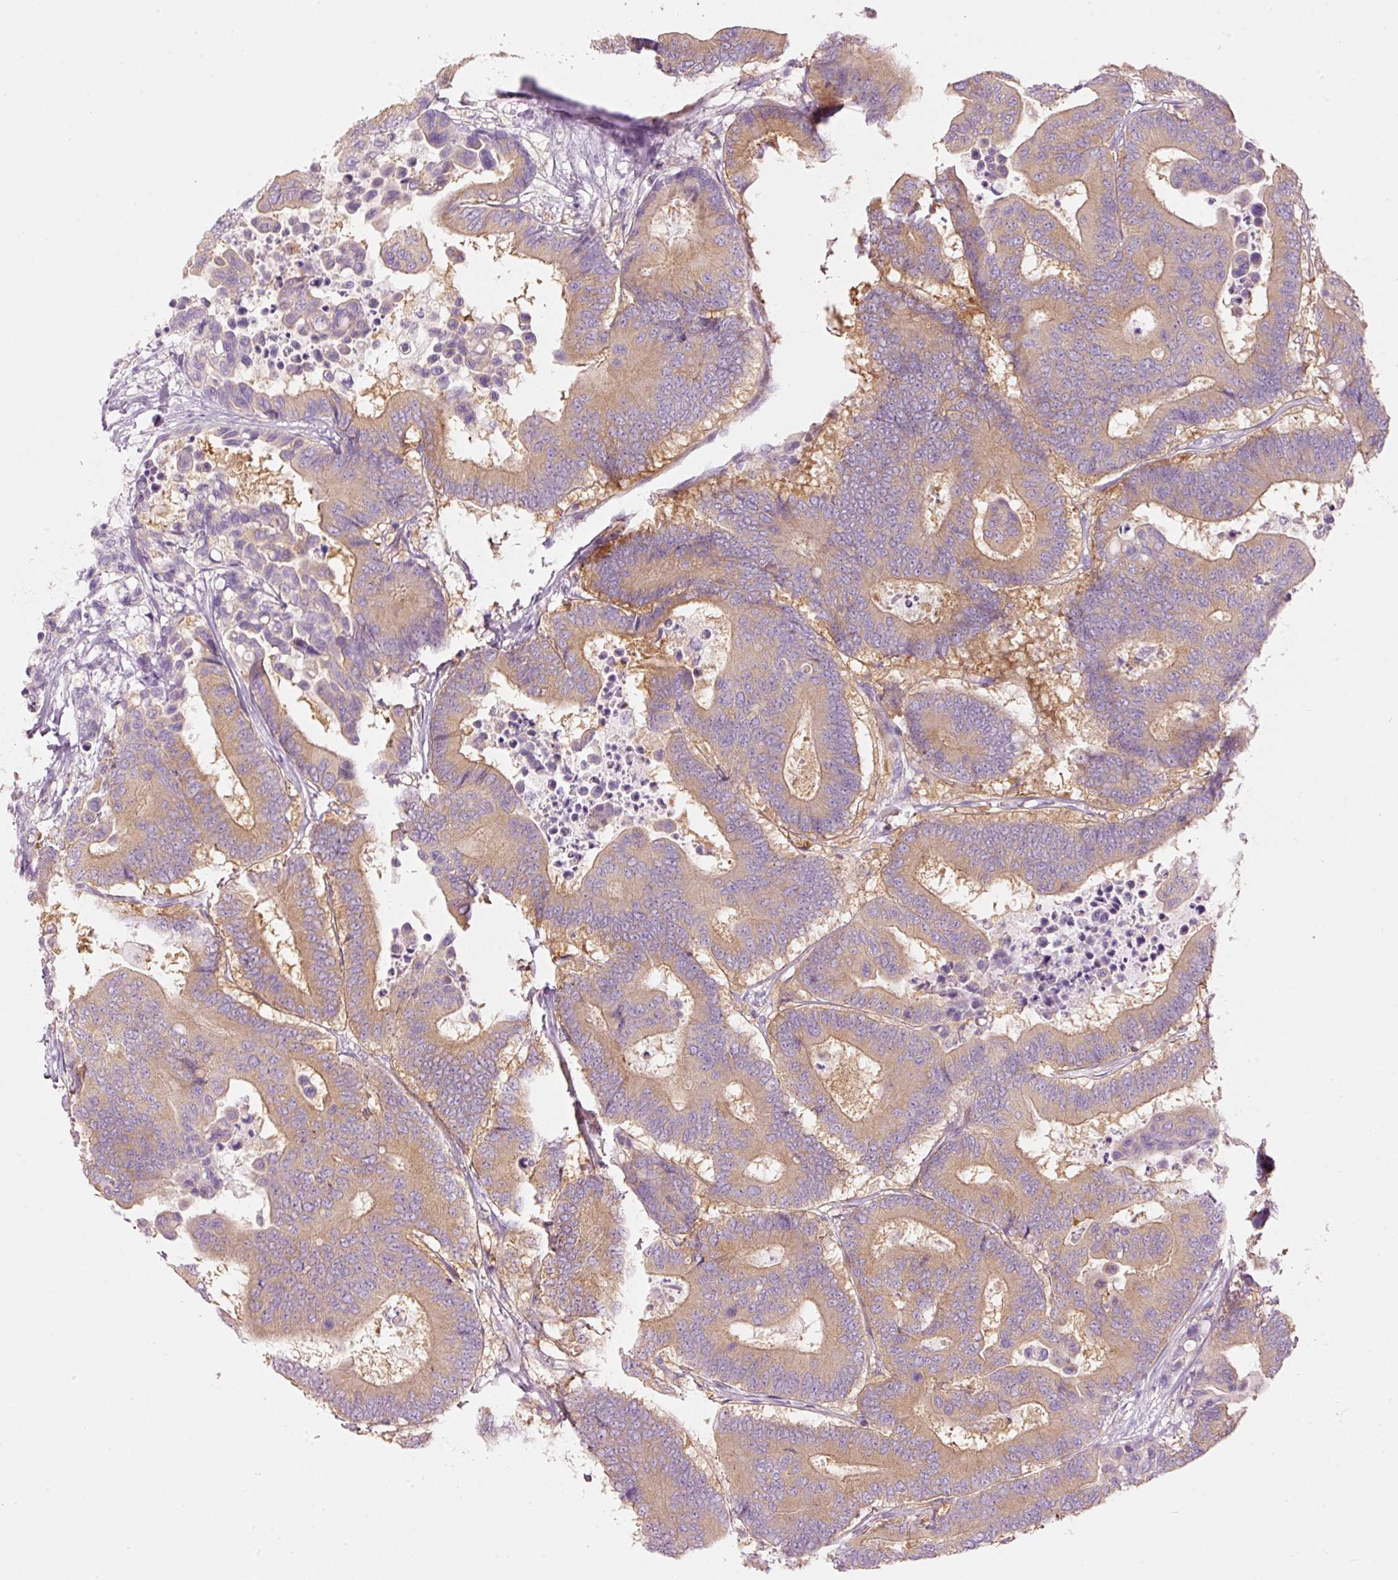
{"staining": {"intensity": "moderate", "quantity": ">75%", "location": "cytoplasmic/membranous"}, "tissue": "colorectal cancer", "cell_type": "Tumor cells", "image_type": "cancer", "snomed": [{"axis": "morphology", "description": "Normal tissue, NOS"}, {"axis": "morphology", "description": "Adenocarcinoma, NOS"}, {"axis": "topography", "description": "Colon"}], "caption": "Protein staining reveals moderate cytoplasmic/membranous positivity in about >75% of tumor cells in adenocarcinoma (colorectal). Ihc stains the protein in brown and the nuclei are stained blue.", "gene": "PDXDC1", "patient": {"sex": "male", "age": 82}}